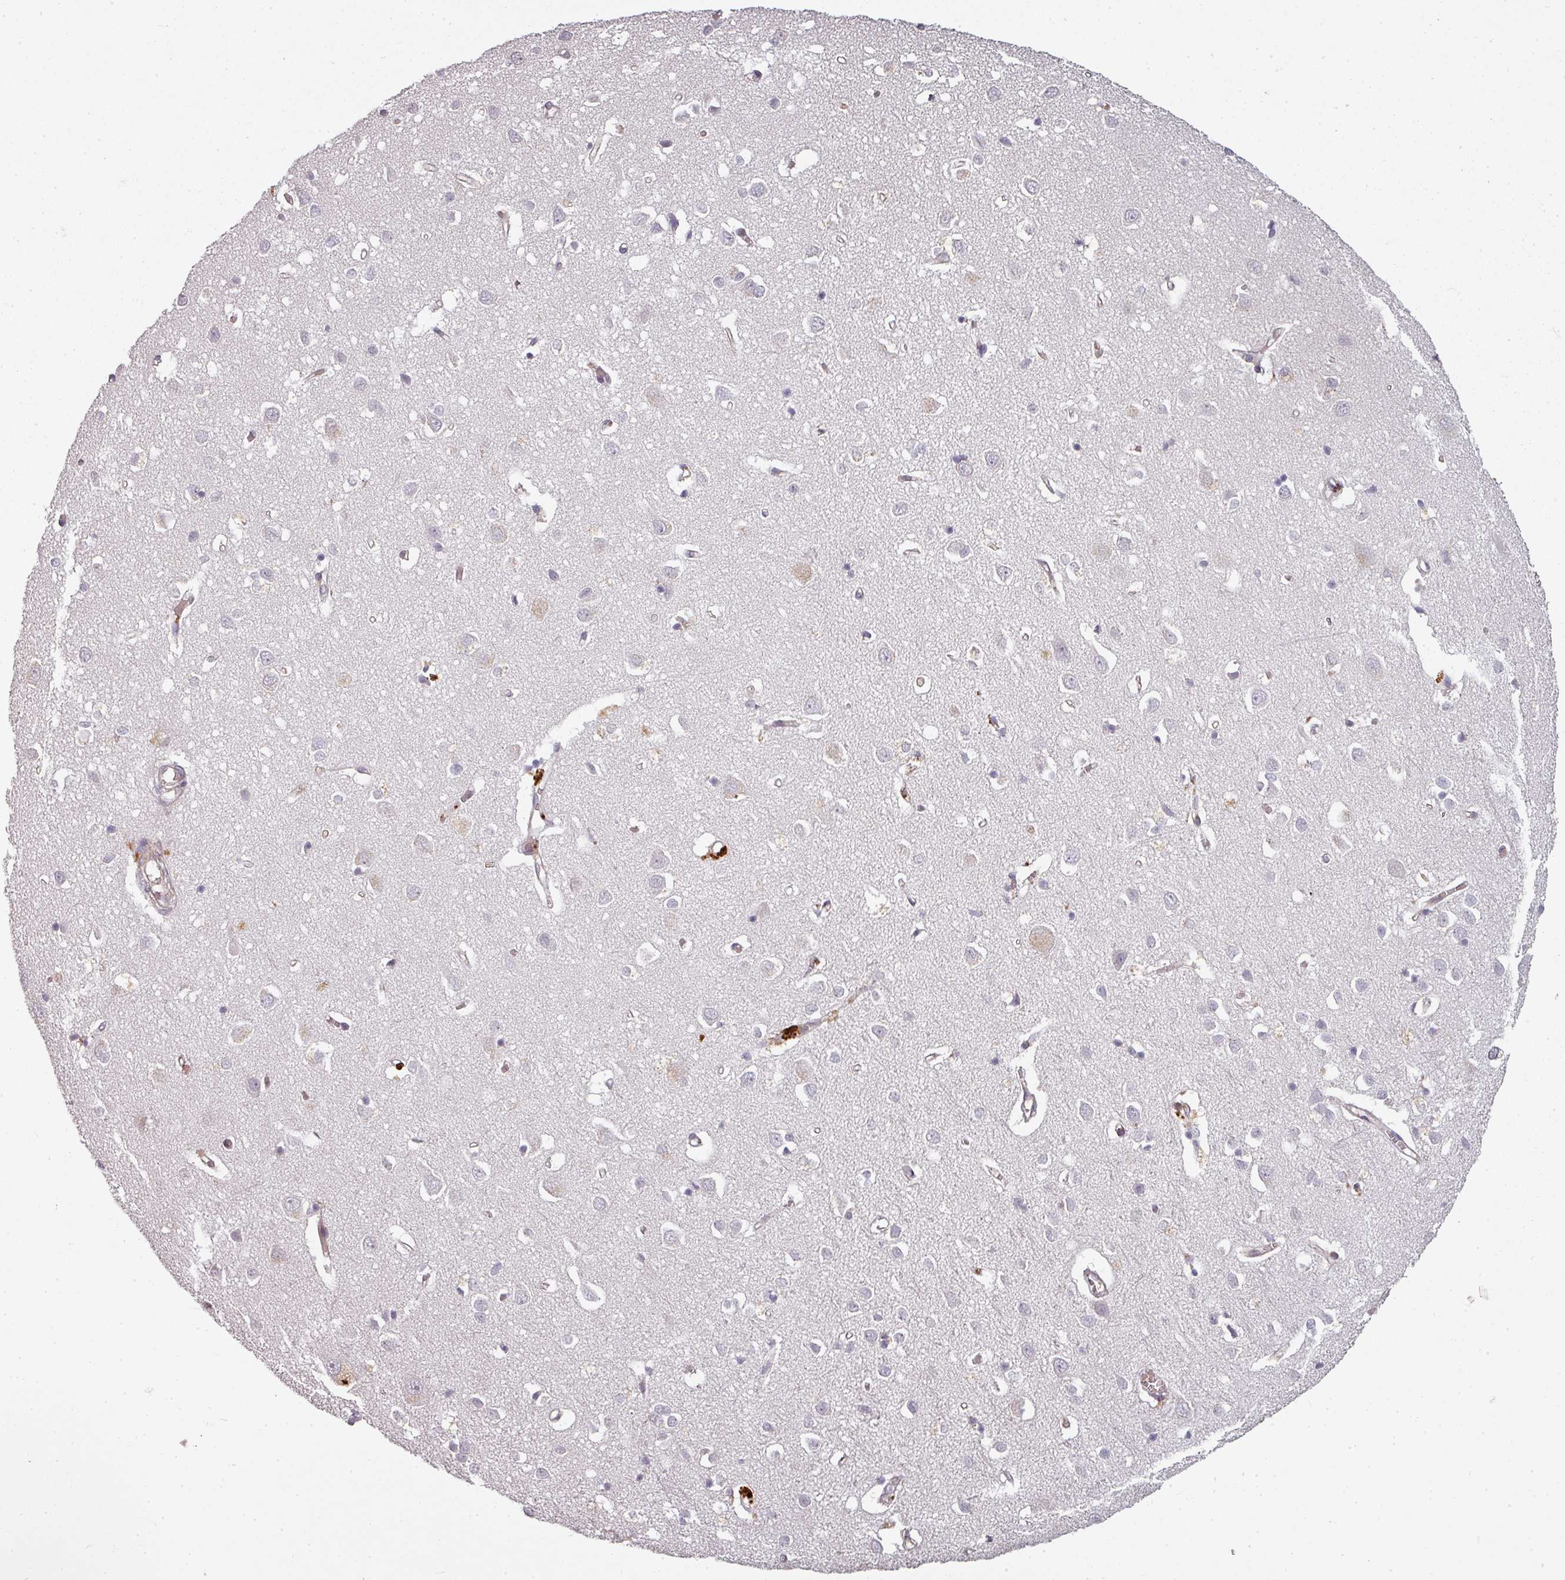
{"staining": {"intensity": "negative", "quantity": "none", "location": "none"}, "tissue": "cerebral cortex", "cell_type": "Endothelial cells", "image_type": "normal", "snomed": [{"axis": "morphology", "description": "Normal tissue, NOS"}, {"axis": "topography", "description": "Cerebral cortex"}], "caption": "Immunohistochemistry (IHC) of benign cerebral cortex demonstrates no expression in endothelial cells.", "gene": "CLIC1", "patient": {"sex": "female", "age": 64}}